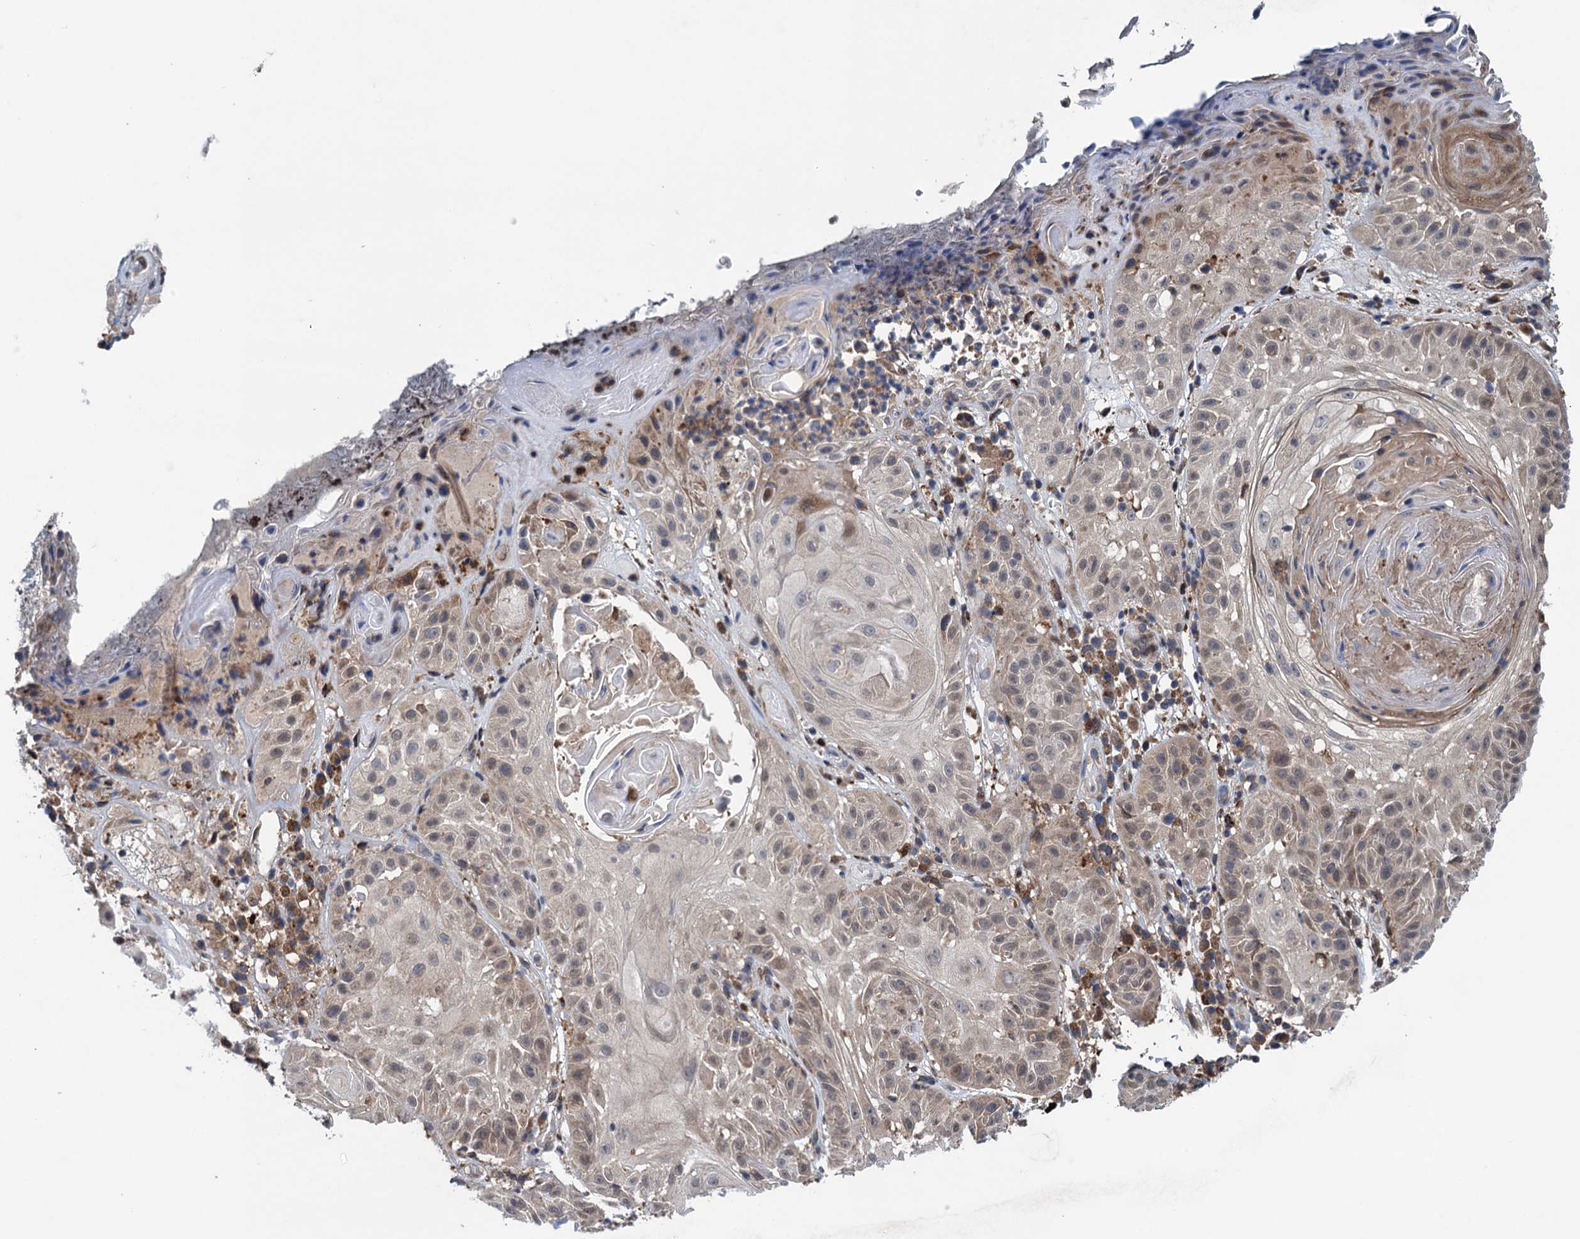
{"staining": {"intensity": "weak", "quantity": "<25%", "location": "cytoplasmic/membranous"}, "tissue": "skin cancer", "cell_type": "Tumor cells", "image_type": "cancer", "snomed": [{"axis": "morphology", "description": "Normal tissue, NOS"}, {"axis": "morphology", "description": "Basal cell carcinoma"}, {"axis": "topography", "description": "Skin"}], "caption": "Immunohistochemistry histopathology image of human basal cell carcinoma (skin) stained for a protein (brown), which shows no staining in tumor cells.", "gene": "CNTN5", "patient": {"sex": "male", "age": 93}}